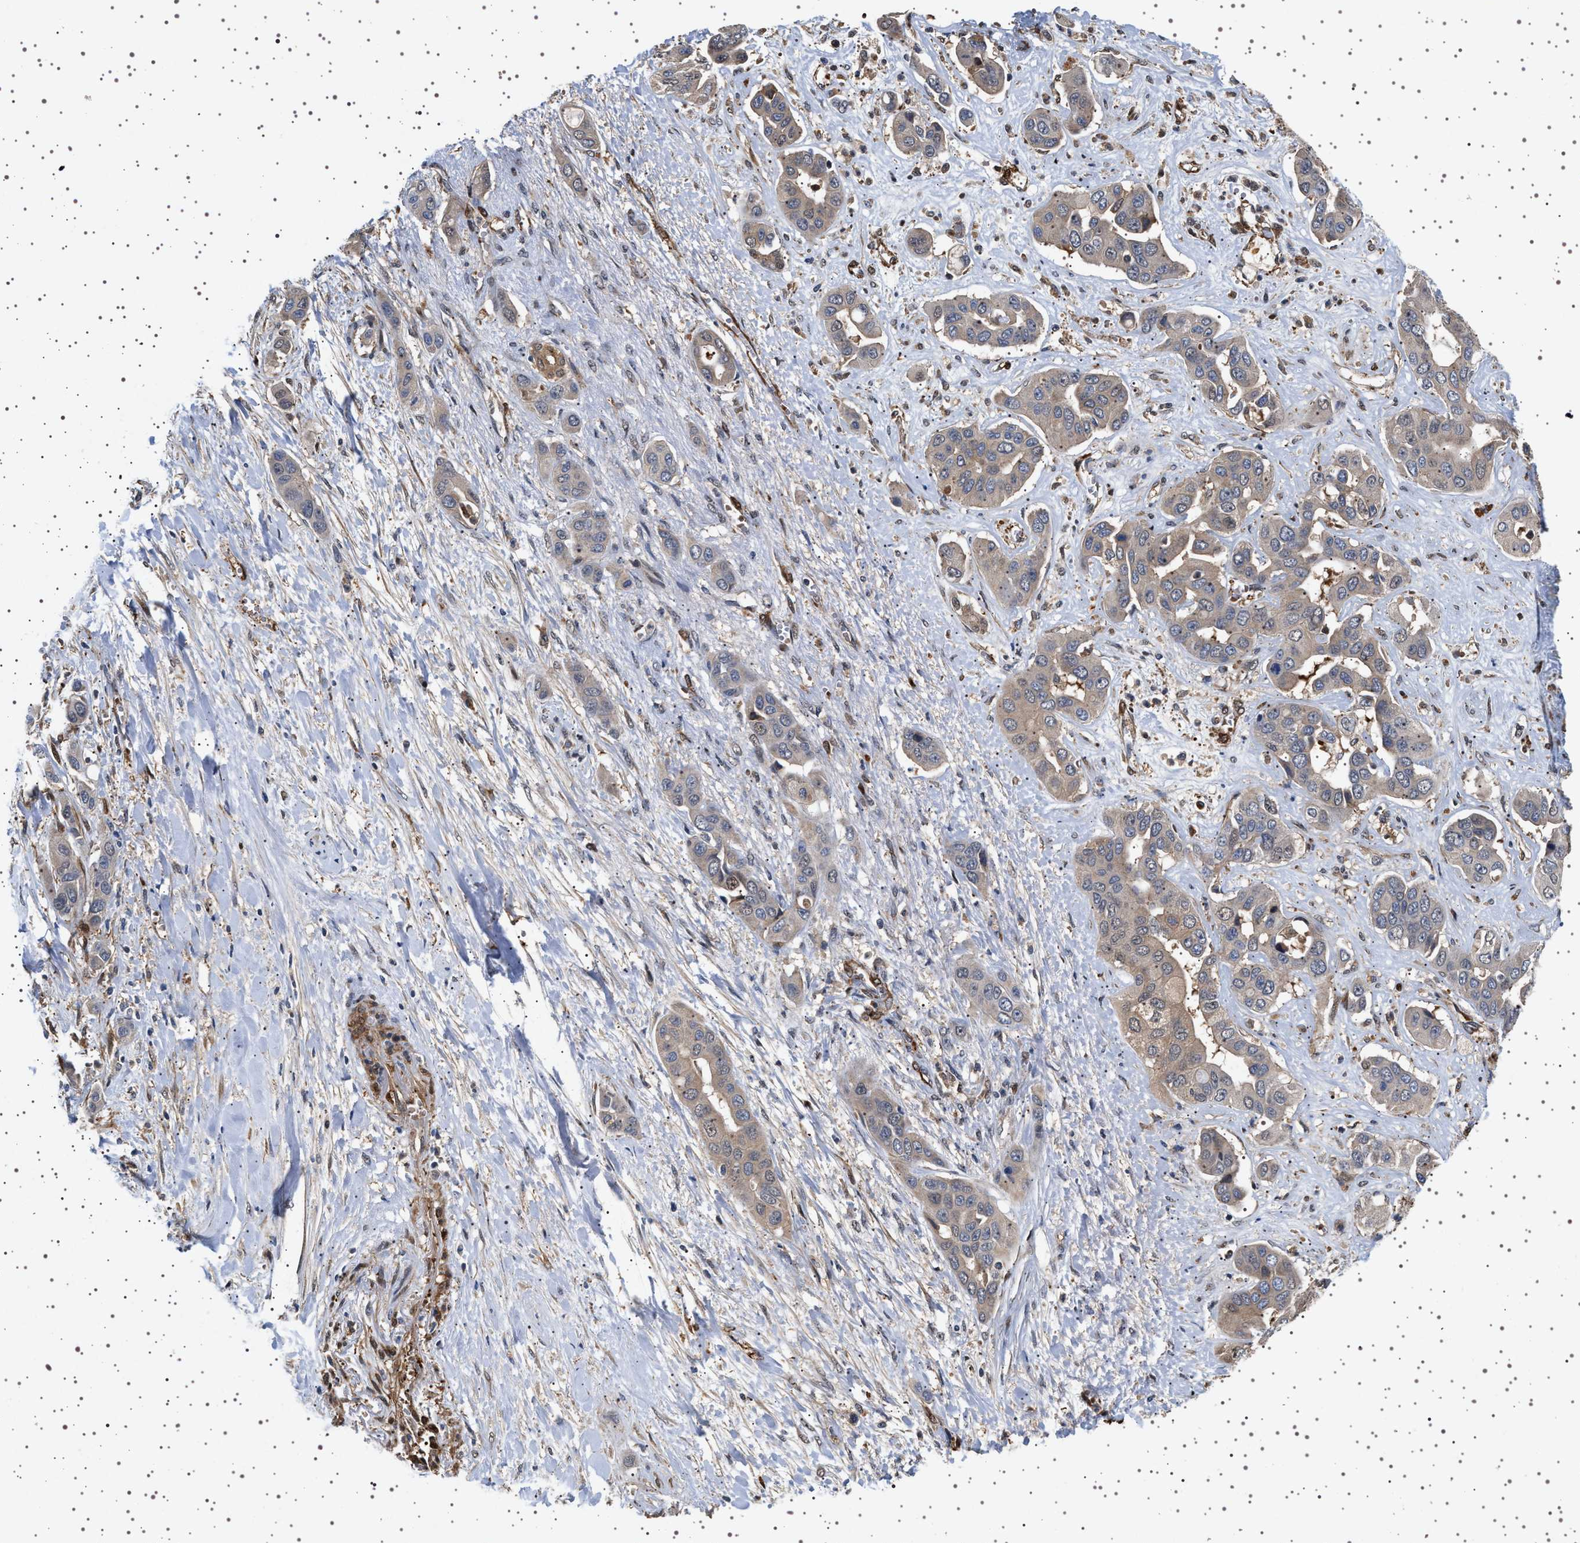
{"staining": {"intensity": "weak", "quantity": "<25%", "location": "cytoplasmic/membranous"}, "tissue": "liver cancer", "cell_type": "Tumor cells", "image_type": "cancer", "snomed": [{"axis": "morphology", "description": "Cholangiocarcinoma"}, {"axis": "topography", "description": "Liver"}], "caption": "The micrograph exhibits no significant positivity in tumor cells of liver cholangiocarcinoma.", "gene": "GUCY1B1", "patient": {"sex": "female", "age": 52}}